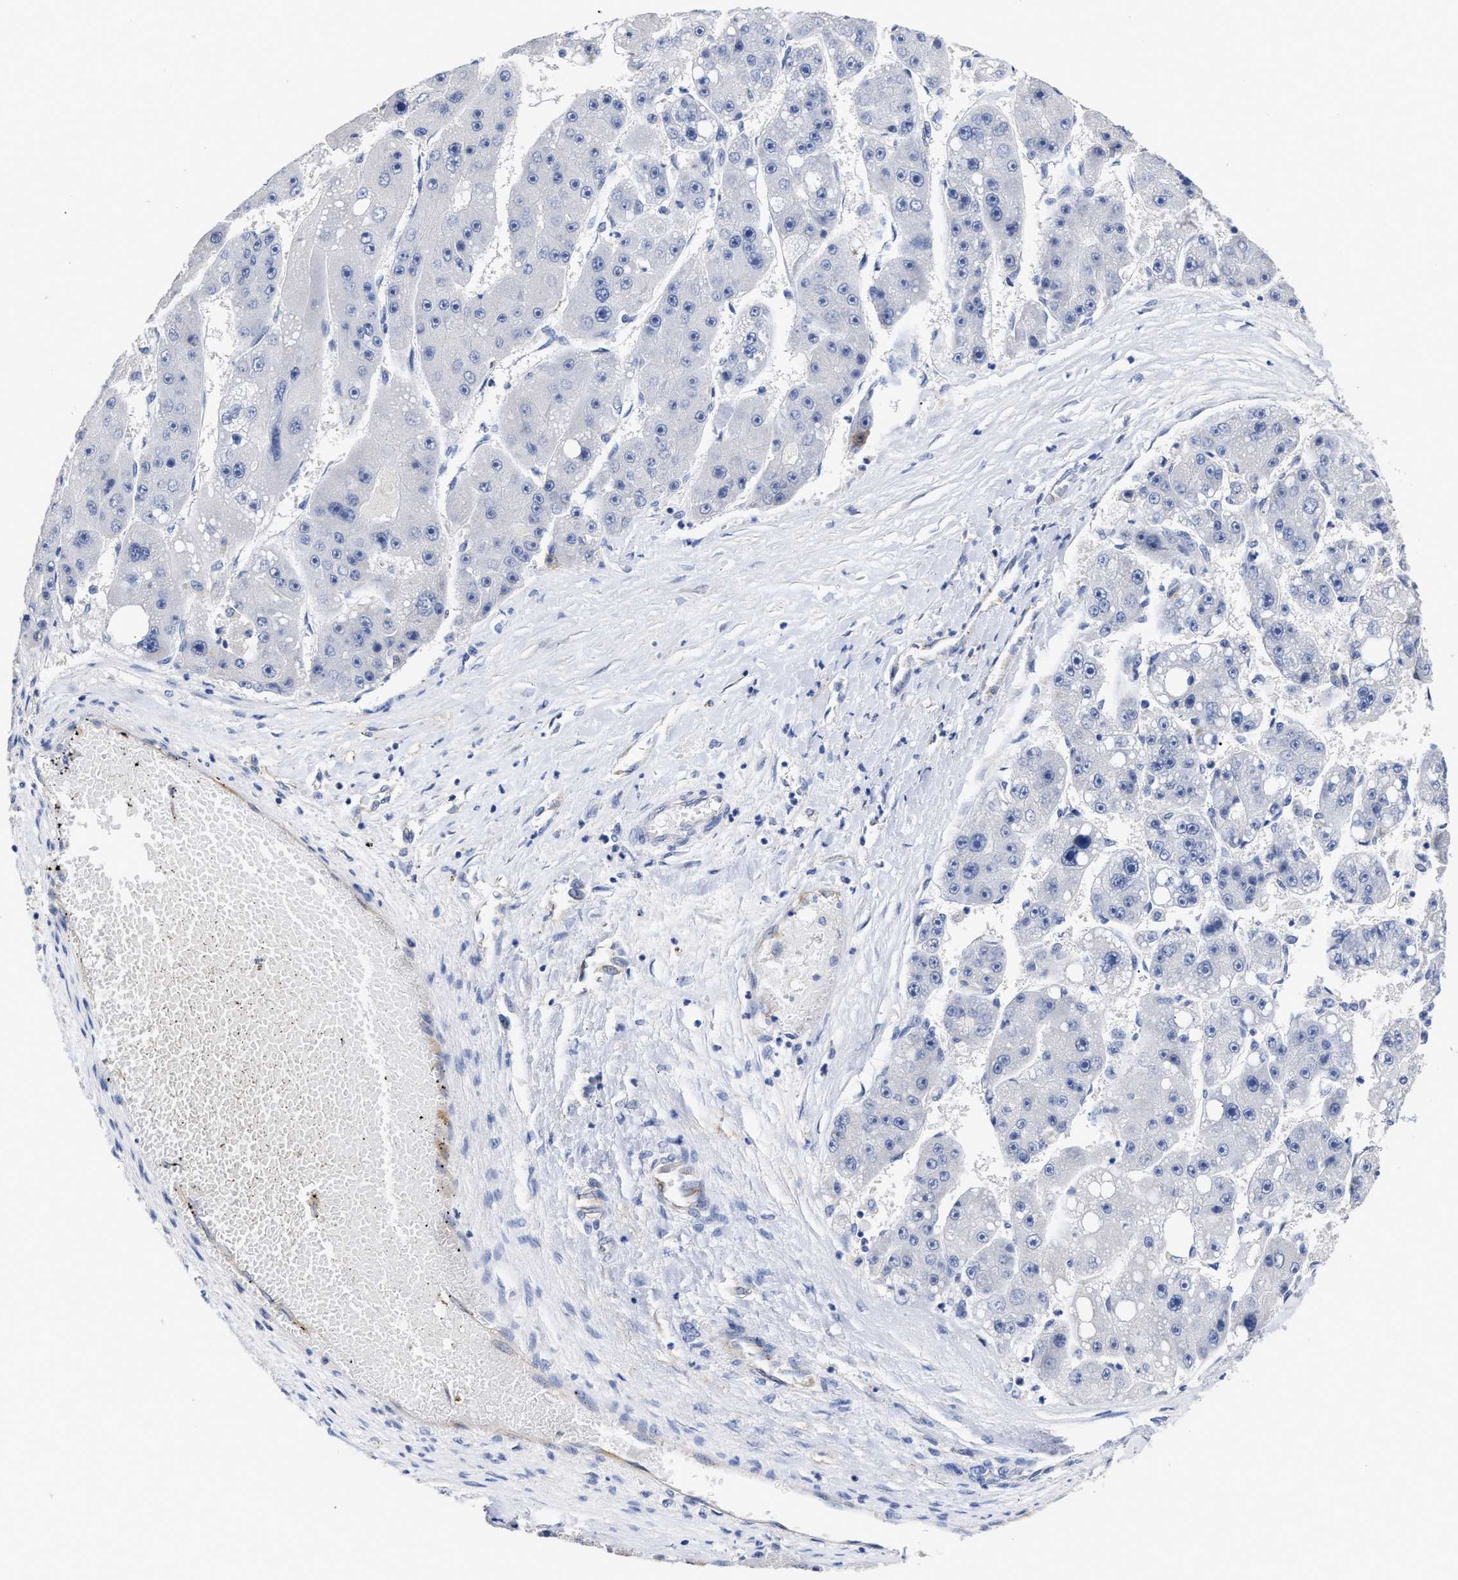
{"staining": {"intensity": "negative", "quantity": "none", "location": "none"}, "tissue": "liver cancer", "cell_type": "Tumor cells", "image_type": "cancer", "snomed": [{"axis": "morphology", "description": "Carcinoma, Hepatocellular, NOS"}, {"axis": "topography", "description": "Liver"}], "caption": "Histopathology image shows no significant protein expression in tumor cells of liver hepatocellular carcinoma.", "gene": "AHNAK2", "patient": {"sex": "female", "age": 61}}